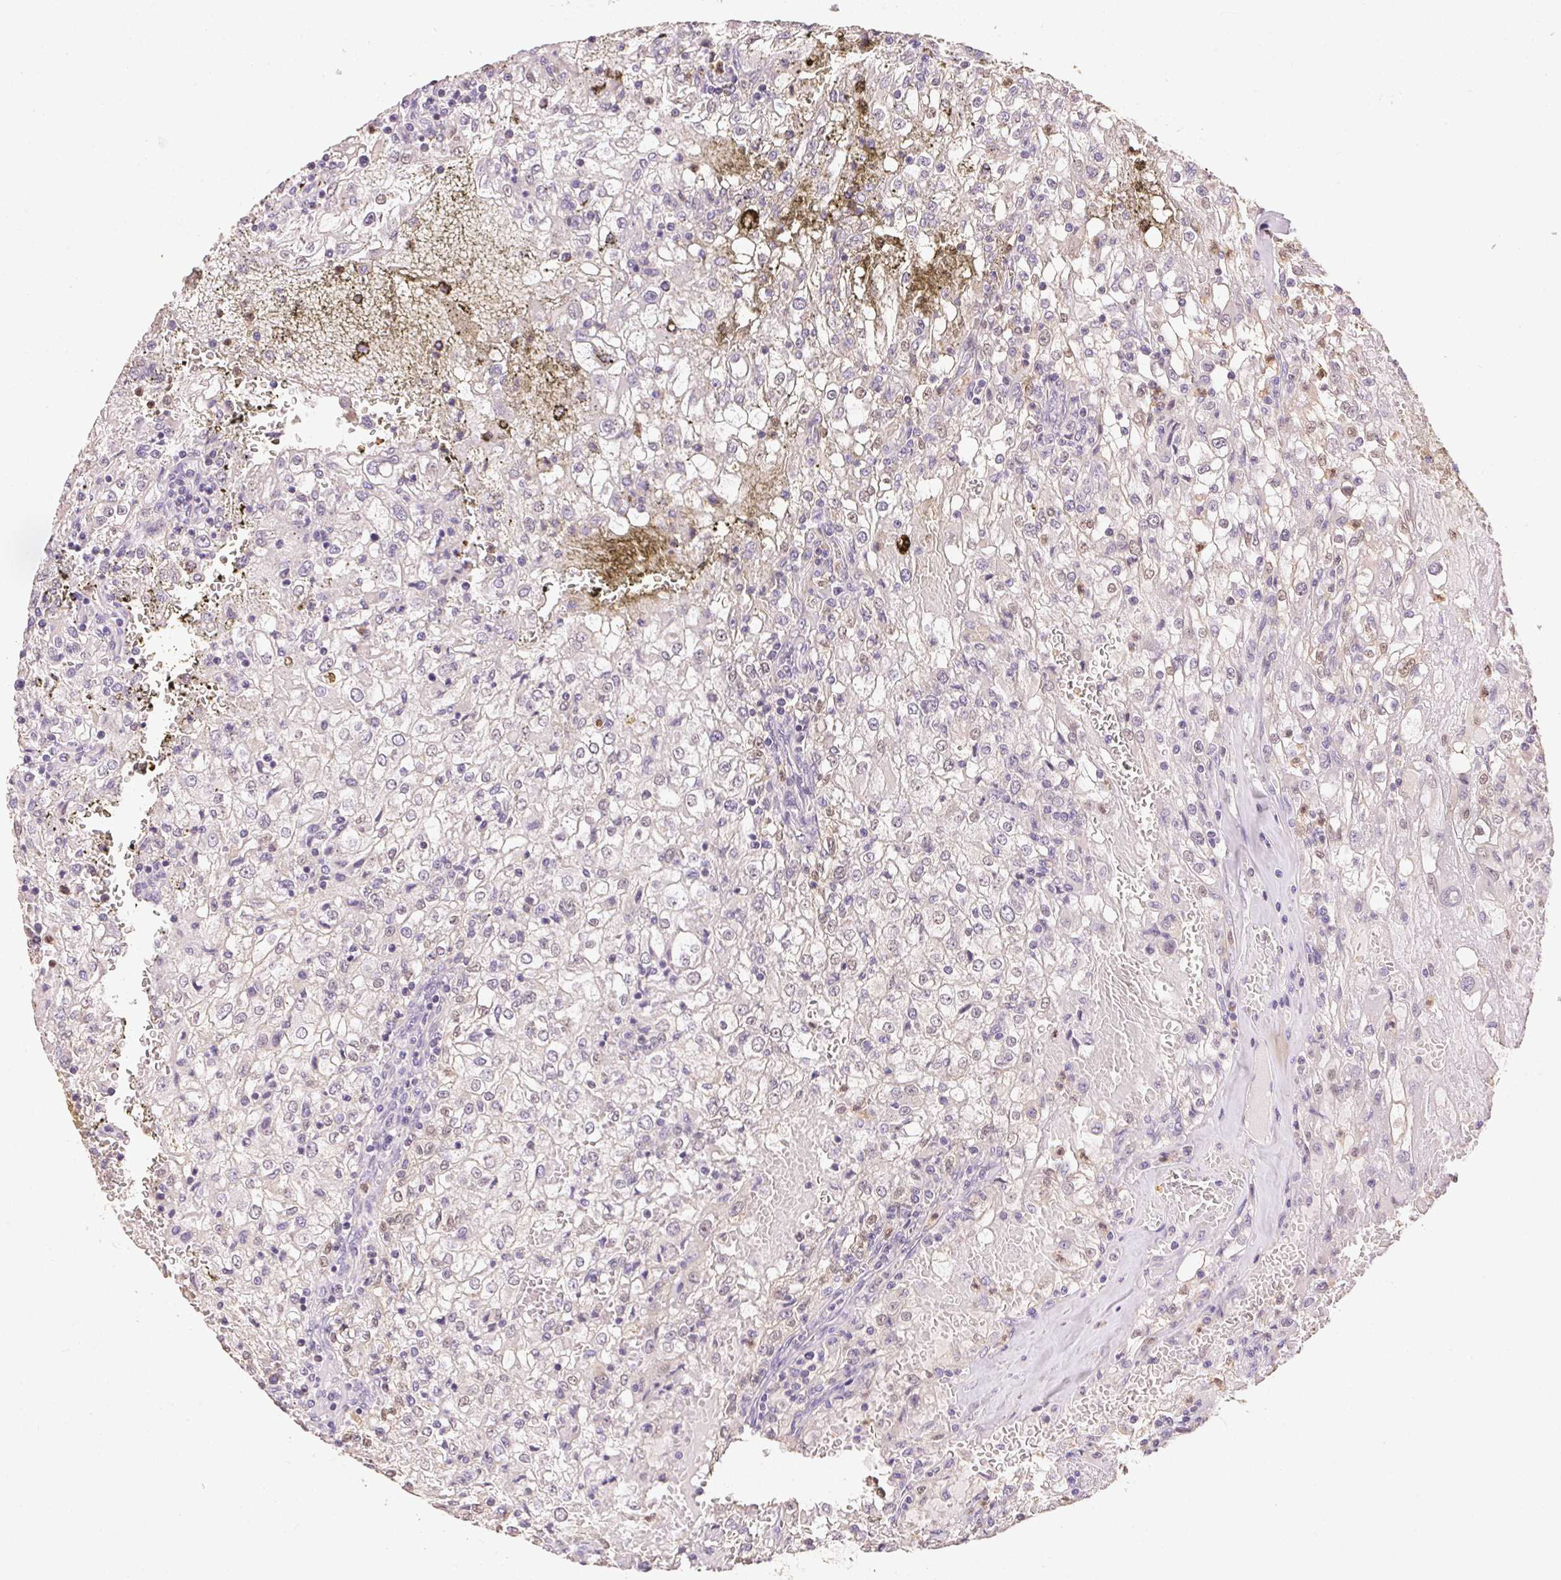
{"staining": {"intensity": "negative", "quantity": "none", "location": "none"}, "tissue": "renal cancer", "cell_type": "Tumor cells", "image_type": "cancer", "snomed": [{"axis": "morphology", "description": "Adenocarcinoma, NOS"}, {"axis": "topography", "description": "Kidney"}], "caption": "Immunohistochemistry (IHC) photomicrograph of neoplastic tissue: human renal adenocarcinoma stained with DAB (3,3'-diaminobenzidine) demonstrates no significant protein staining in tumor cells.", "gene": "S100A3", "patient": {"sex": "female", "age": 74}}